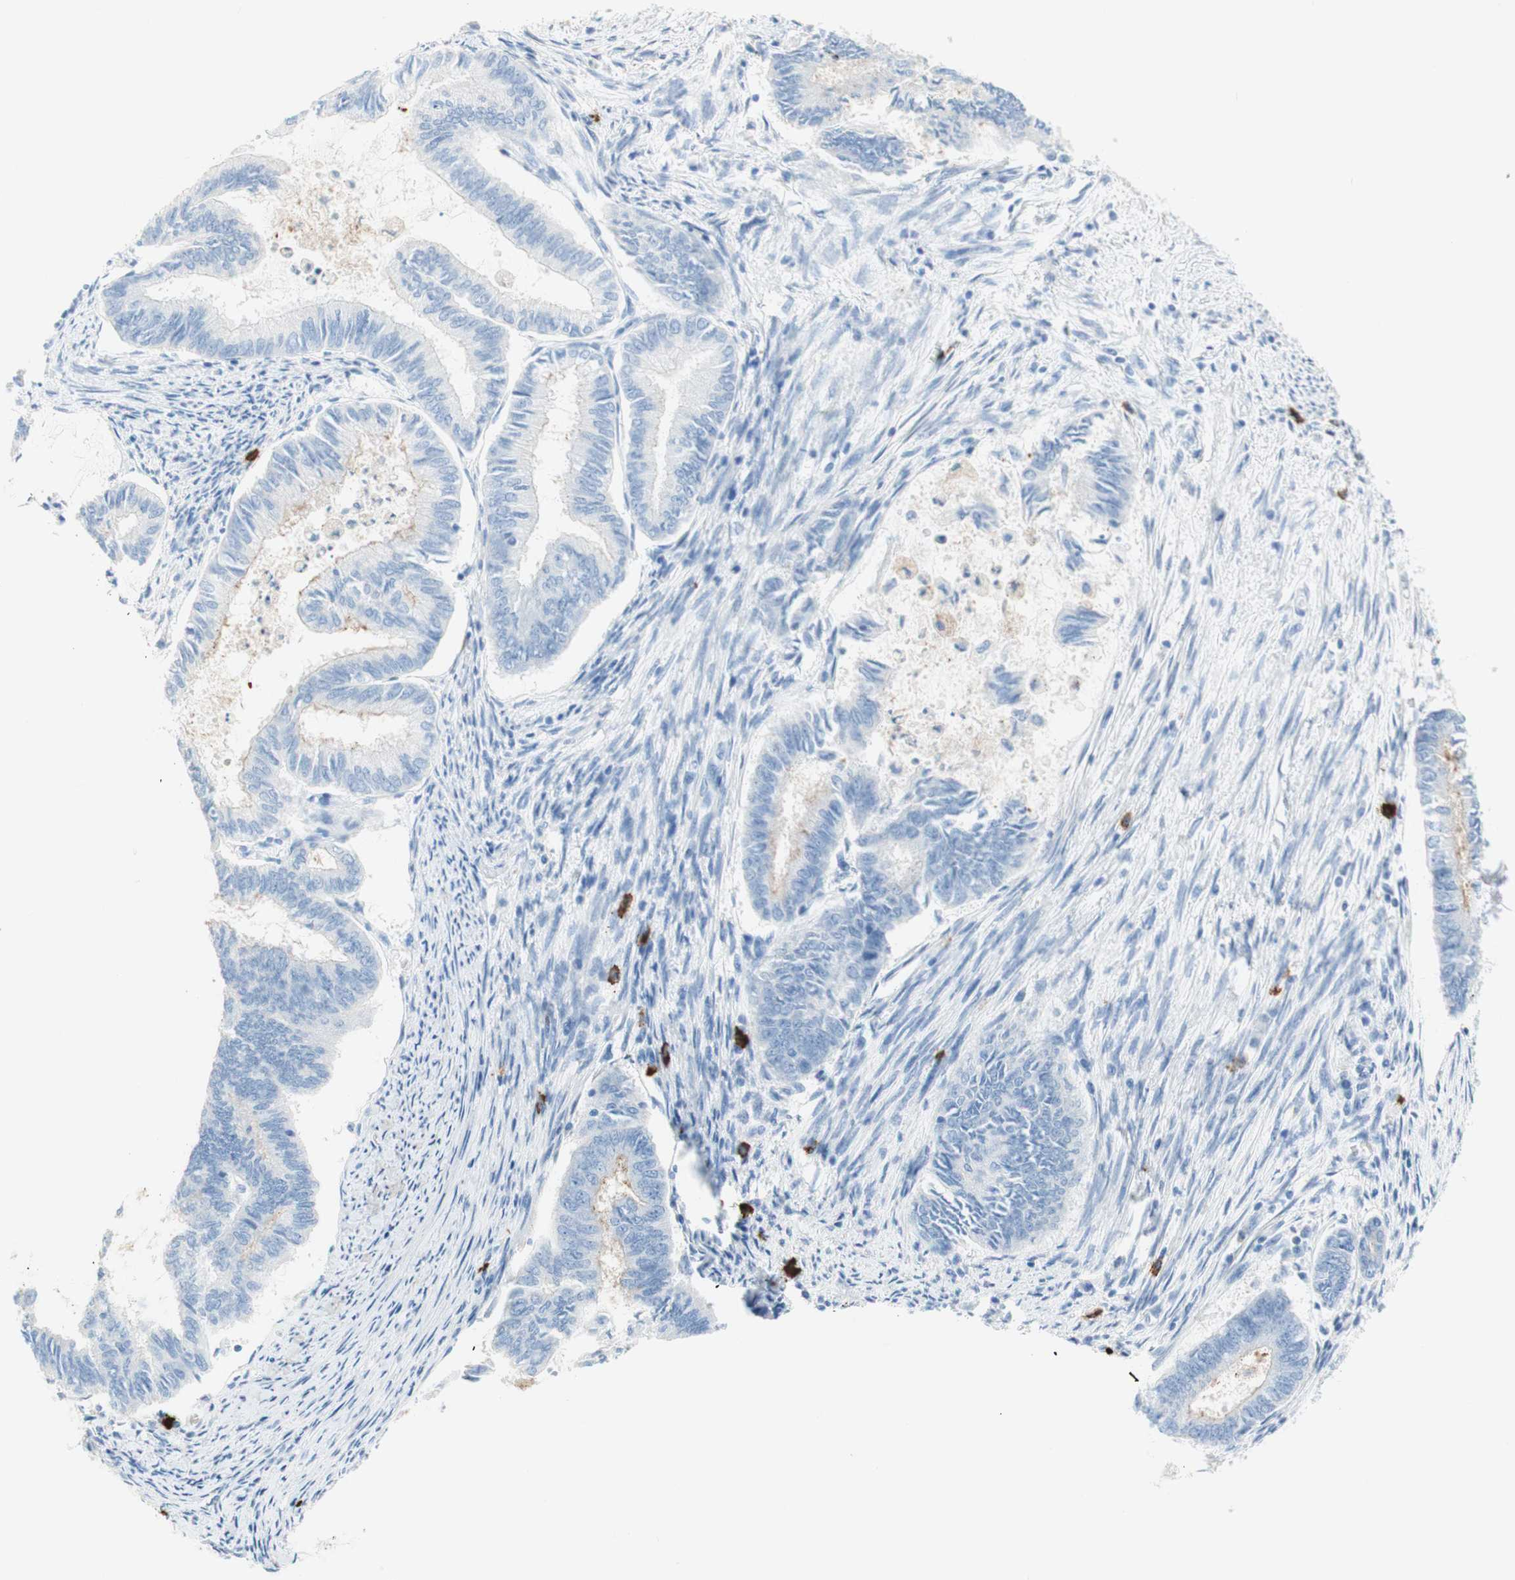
{"staining": {"intensity": "negative", "quantity": "none", "location": "none"}, "tissue": "endometrial cancer", "cell_type": "Tumor cells", "image_type": "cancer", "snomed": [{"axis": "morphology", "description": "Adenocarcinoma, NOS"}, {"axis": "topography", "description": "Endometrium"}], "caption": "Tumor cells show no significant staining in adenocarcinoma (endometrial).", "gene": "CEACAM1", "patient": {"sex": "female", "age": 86}}